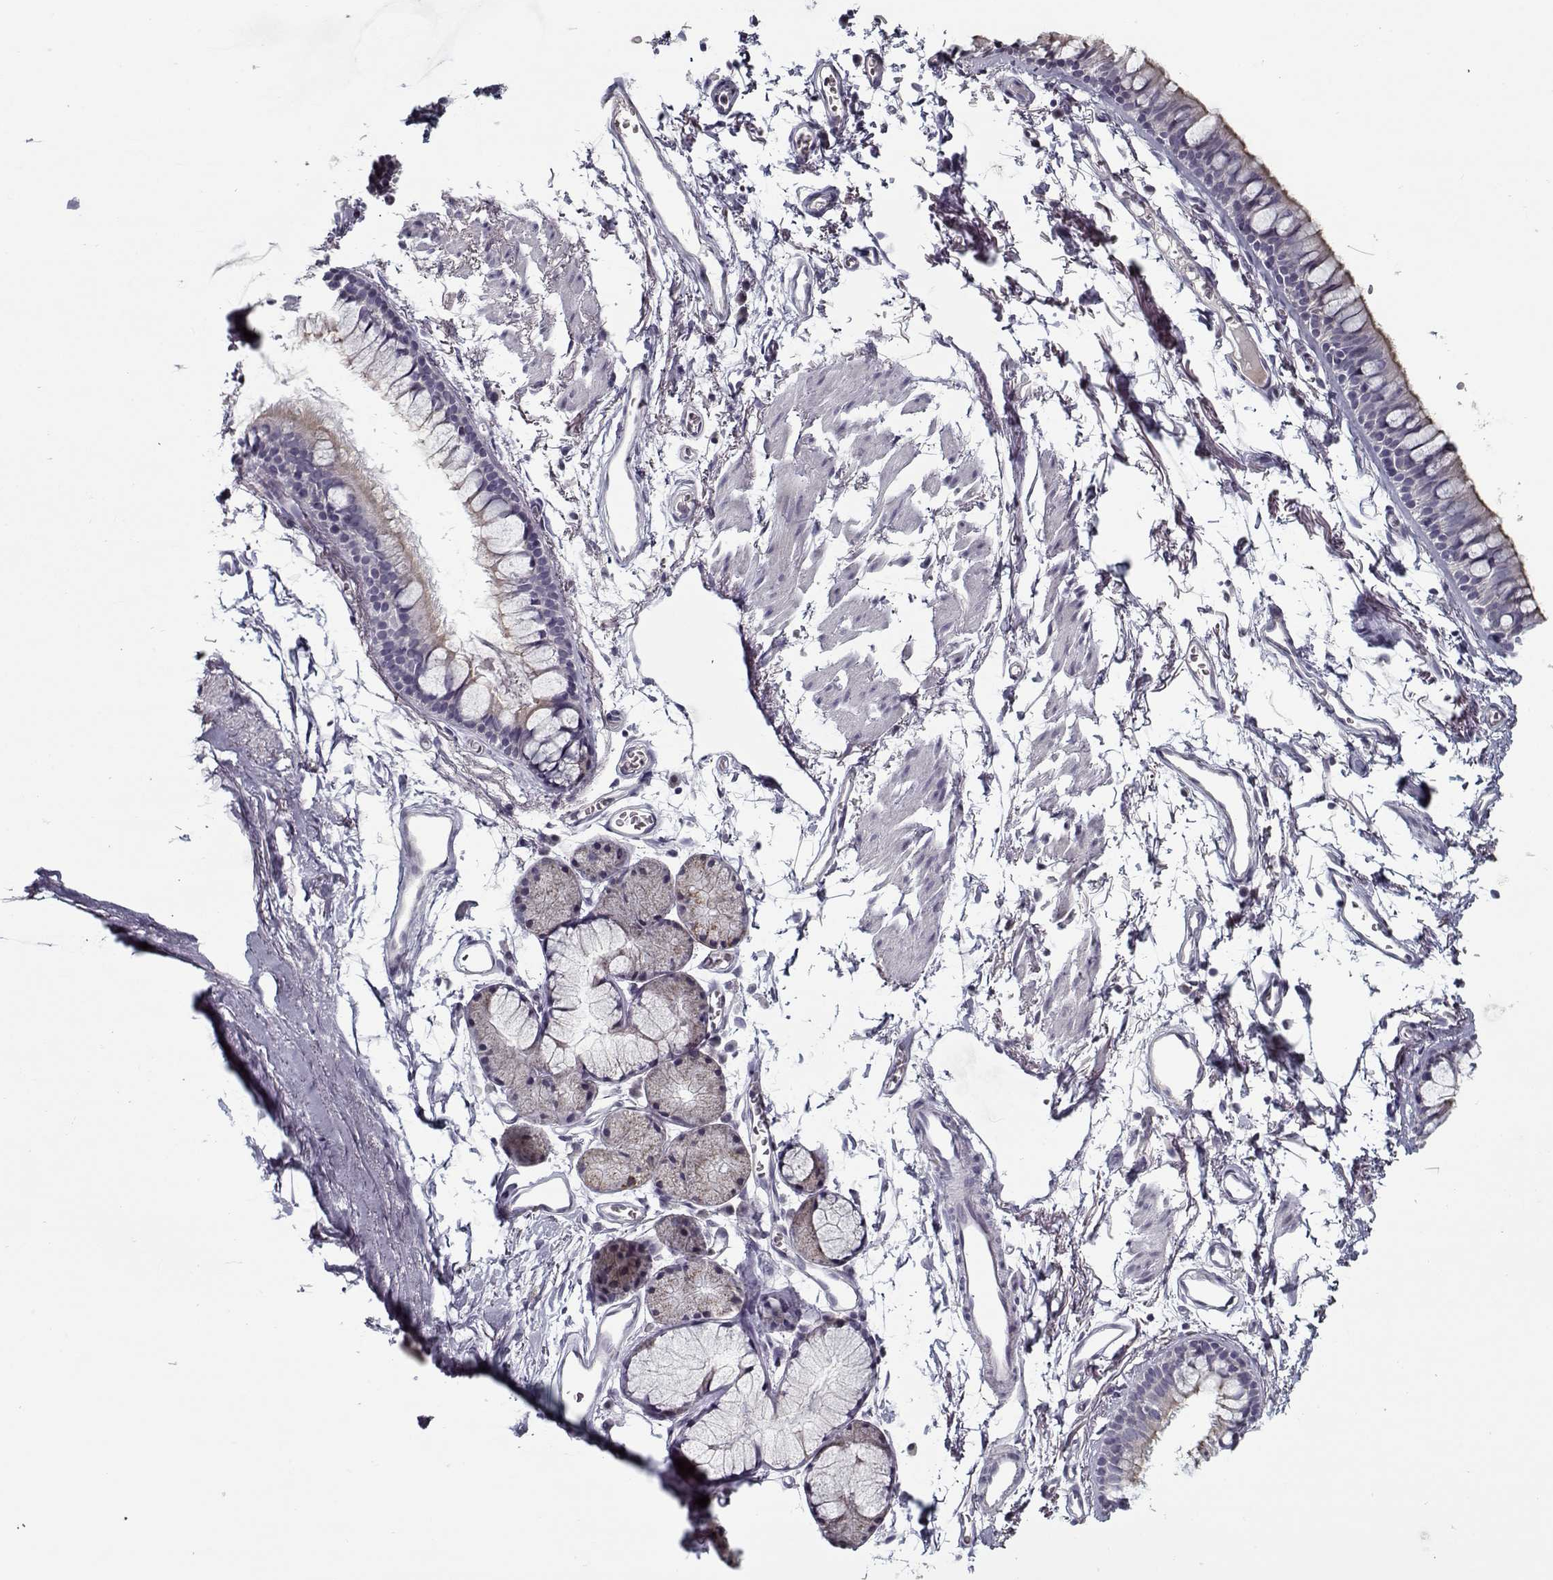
{"staining": {"intensity": "negative", "quantity": "none", "location": "none"}, "tissue": "soft tissue", "cell_type": "Chondrocytes", "image_type": "normal", "snomed": [{"axis": "morphology", "description": "Normal tissue, NOS"}, {"axis": "topography", "description": "Cartilage tissue"}, {"axis": "topography", "description": "Bronchus"}], "caption": "There is no significant staining in chondrocytes of soft tissue. (DAB immunohistochemistry (IHC), high magnification).", "gene": "DDX25", "patient": {"sex": "female", "age": 79}}